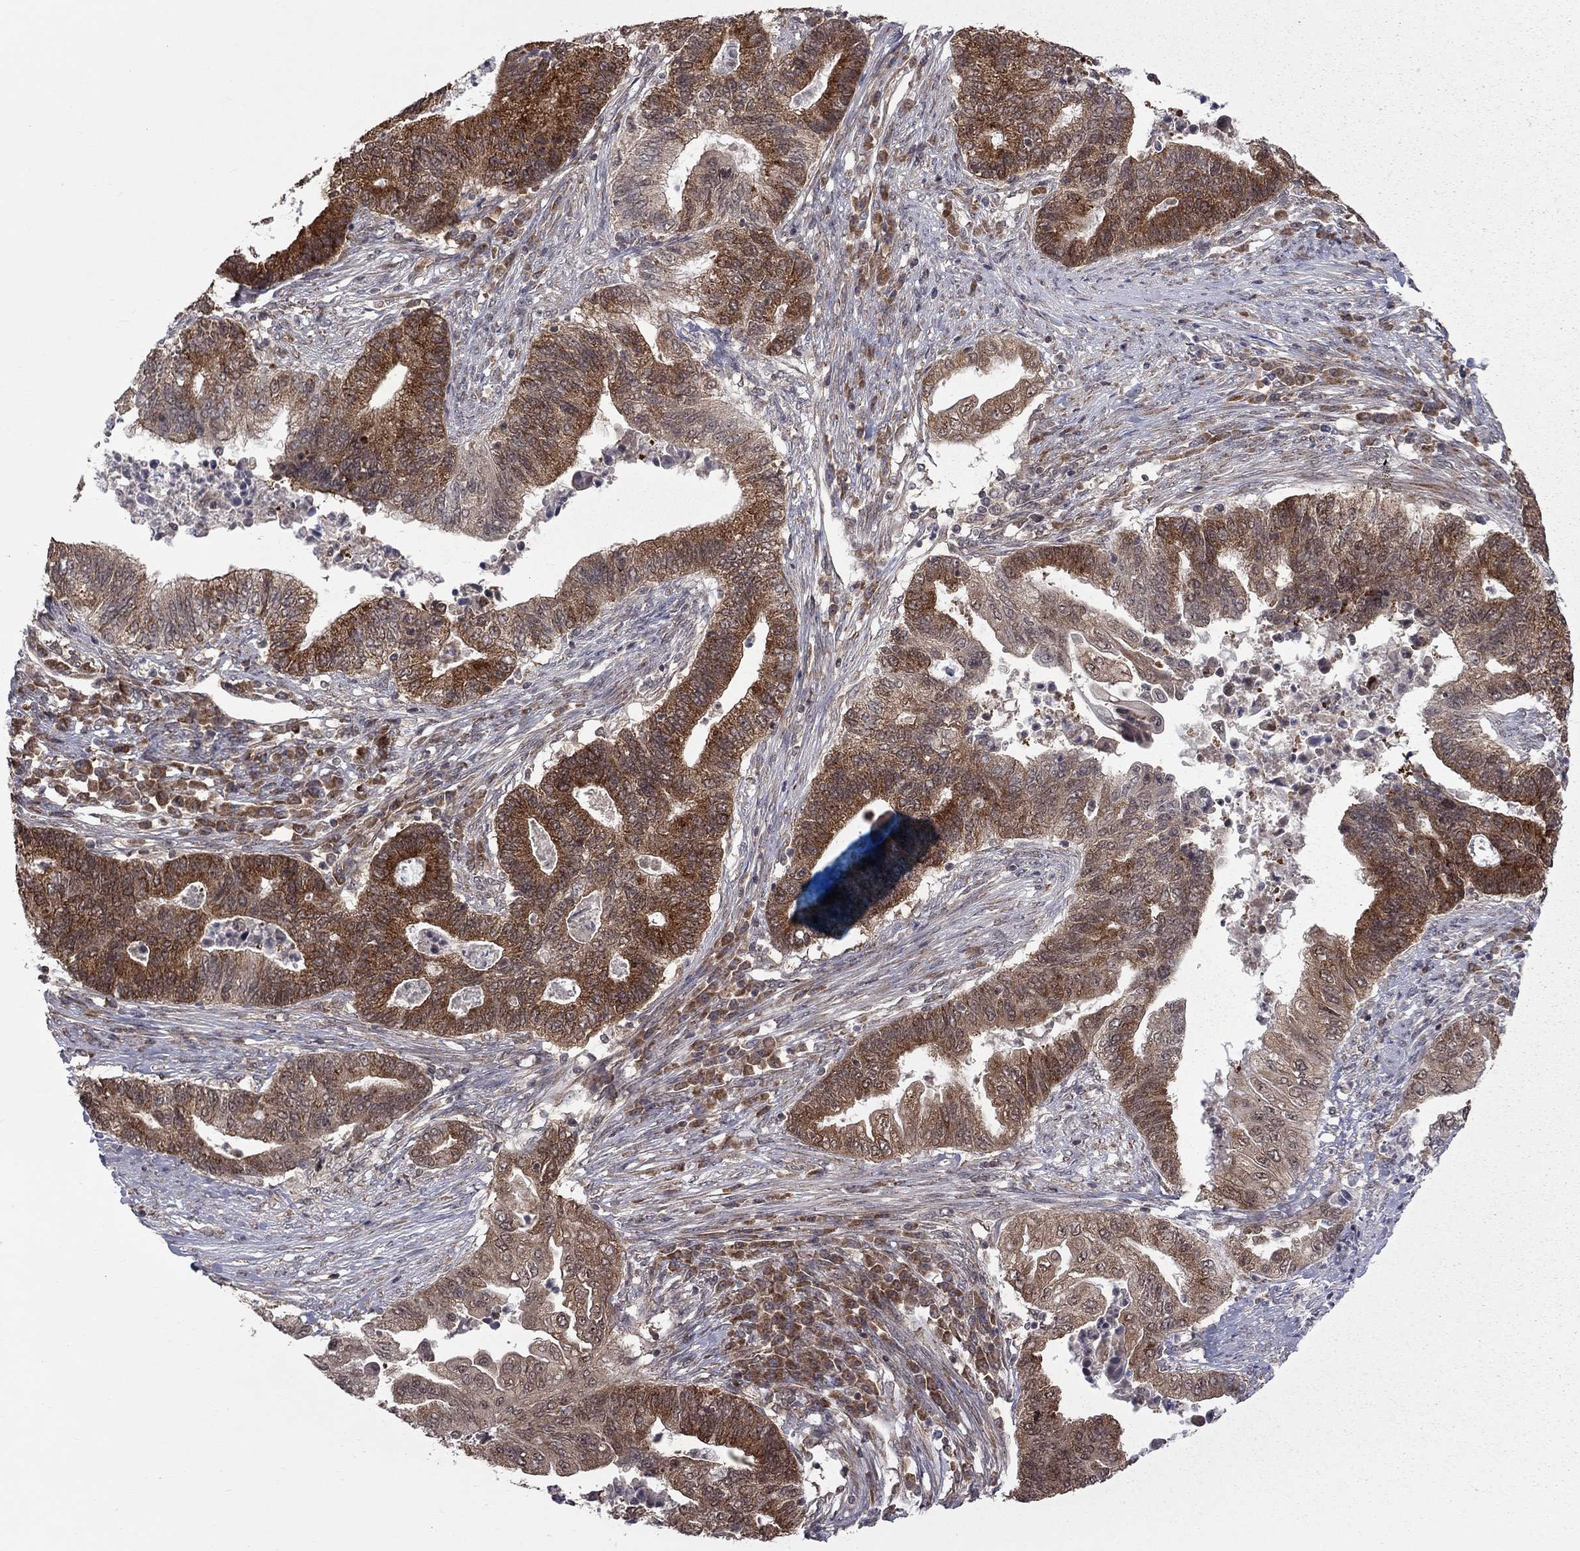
{"staining": {"intensity": "strong", "quantity": ">75%", "location": "cytoplasmic/membranous"}, "tissue": "endometrial cancer", "cell_type": "Tumor cells", "image_type": "cancer", "snomed": [{"axis": "morphology", "description": "Adenocarcinoma, NOS"}, {"axis": "topography", "description": "Uterus"}, {"axis": "topography", "description": "Endometrium"}], "caption": "An image of human endometrial adenocarcinoma stained for a protein shows strong cytoplasmic/membranous brown staining in tumor cells. (Stains: DAB (3,3'-diaminobenzidine) in brown, nuclei in blue, Microscopy: brightfield microscopy at high magnification).", "gene": "NAA50", "patient": {"sex": "female", "age": 54}}